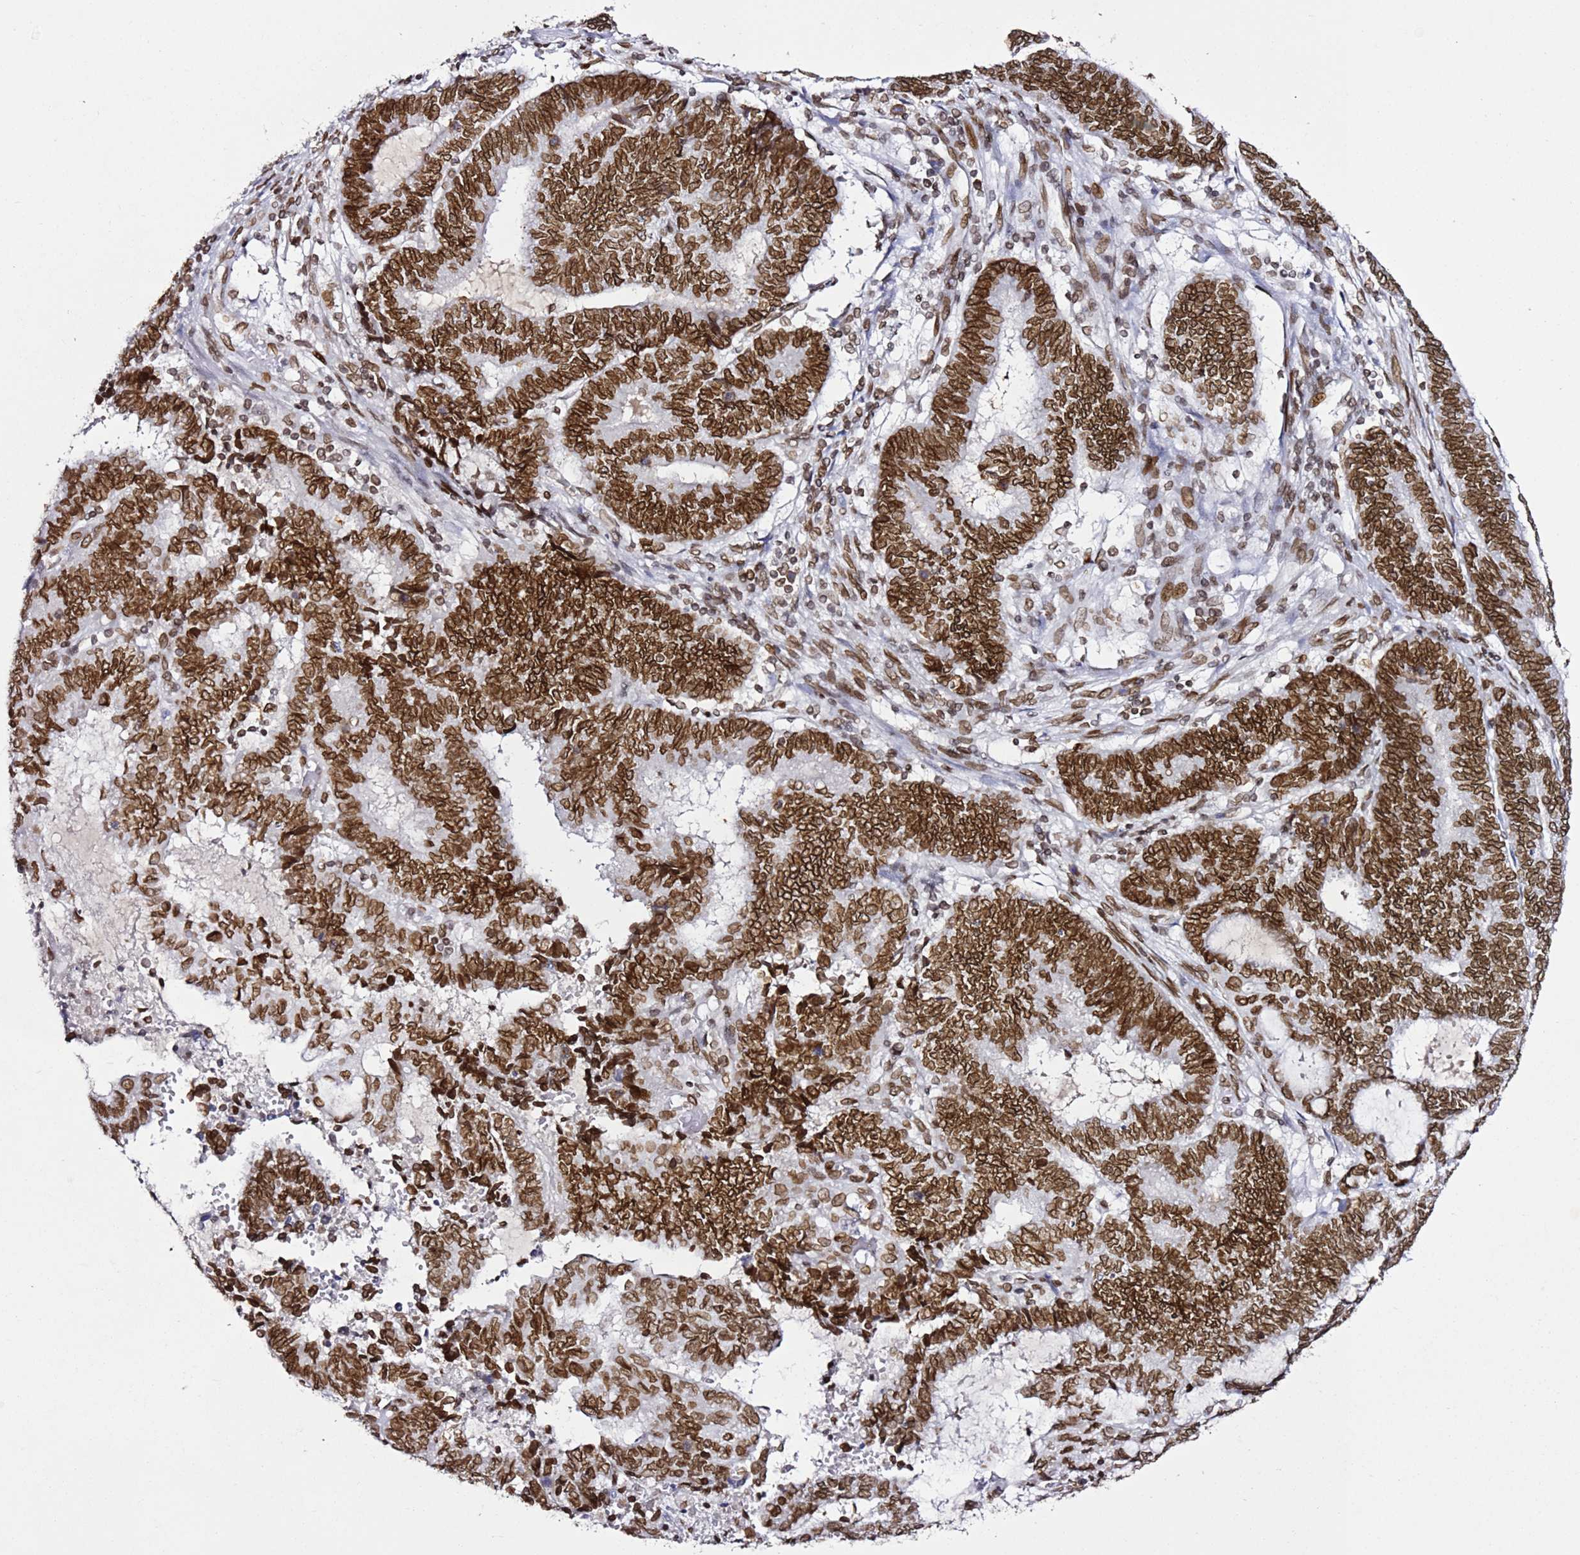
{"staining": {"intensity": "moderate", "quantity": ">75%", "location": "cytoplasmic/membranous,nuclear"}, "tissue": "endometrial cancer", "cell_type": "Tumor cells", "image_type": "cancer", "snomed": [{"axis": "morphology", "description": "Adenocarcinoma, NOS"}, {"axis": "topography", "description": "Uterus"}, {"axis": "topography", "description": "Endometrium"}], "caption": "Immunohistochemical staining of endometrial adenocarcinoma exhibits medium levels of moderate cytoplasmic/membranous and nuclear protein staining in approximately >75% of tumor cells.", "gene": "POU6F1", "patient": {"sex": "female", "age": 70}}